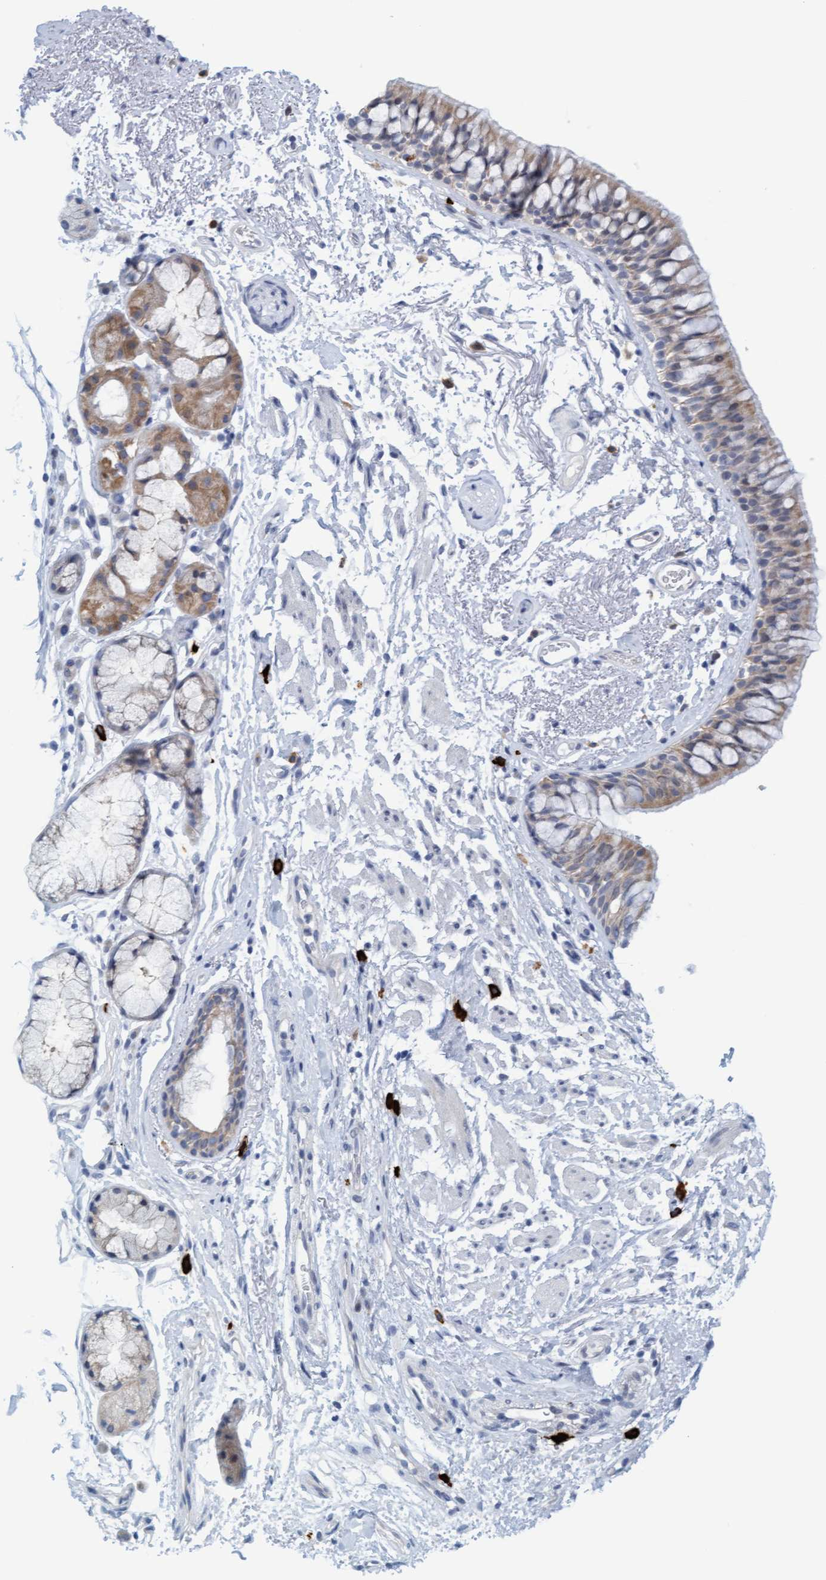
{"staining": {"intensity": "negative", "quantity": "none", "location": "none"}, "tissue": "adipose tissue", "cell_type": "Adipocytes", "image_type": "normal", "snomed": [{"axis": "morphology", "description": "Normal tissue, NOS"}, {"axis": "topography", "description": "Cartilage tissue"}, {"axis": "topography", "description": "Bronchus"}], "caption": "Adipocytes are negative for protein expression in benign human adipose tissue. (DAB IHC visualized using brightfield microscopy, high magnification).", "gene": "CPA3", "patient": {"sex": "female", "age": 73}}